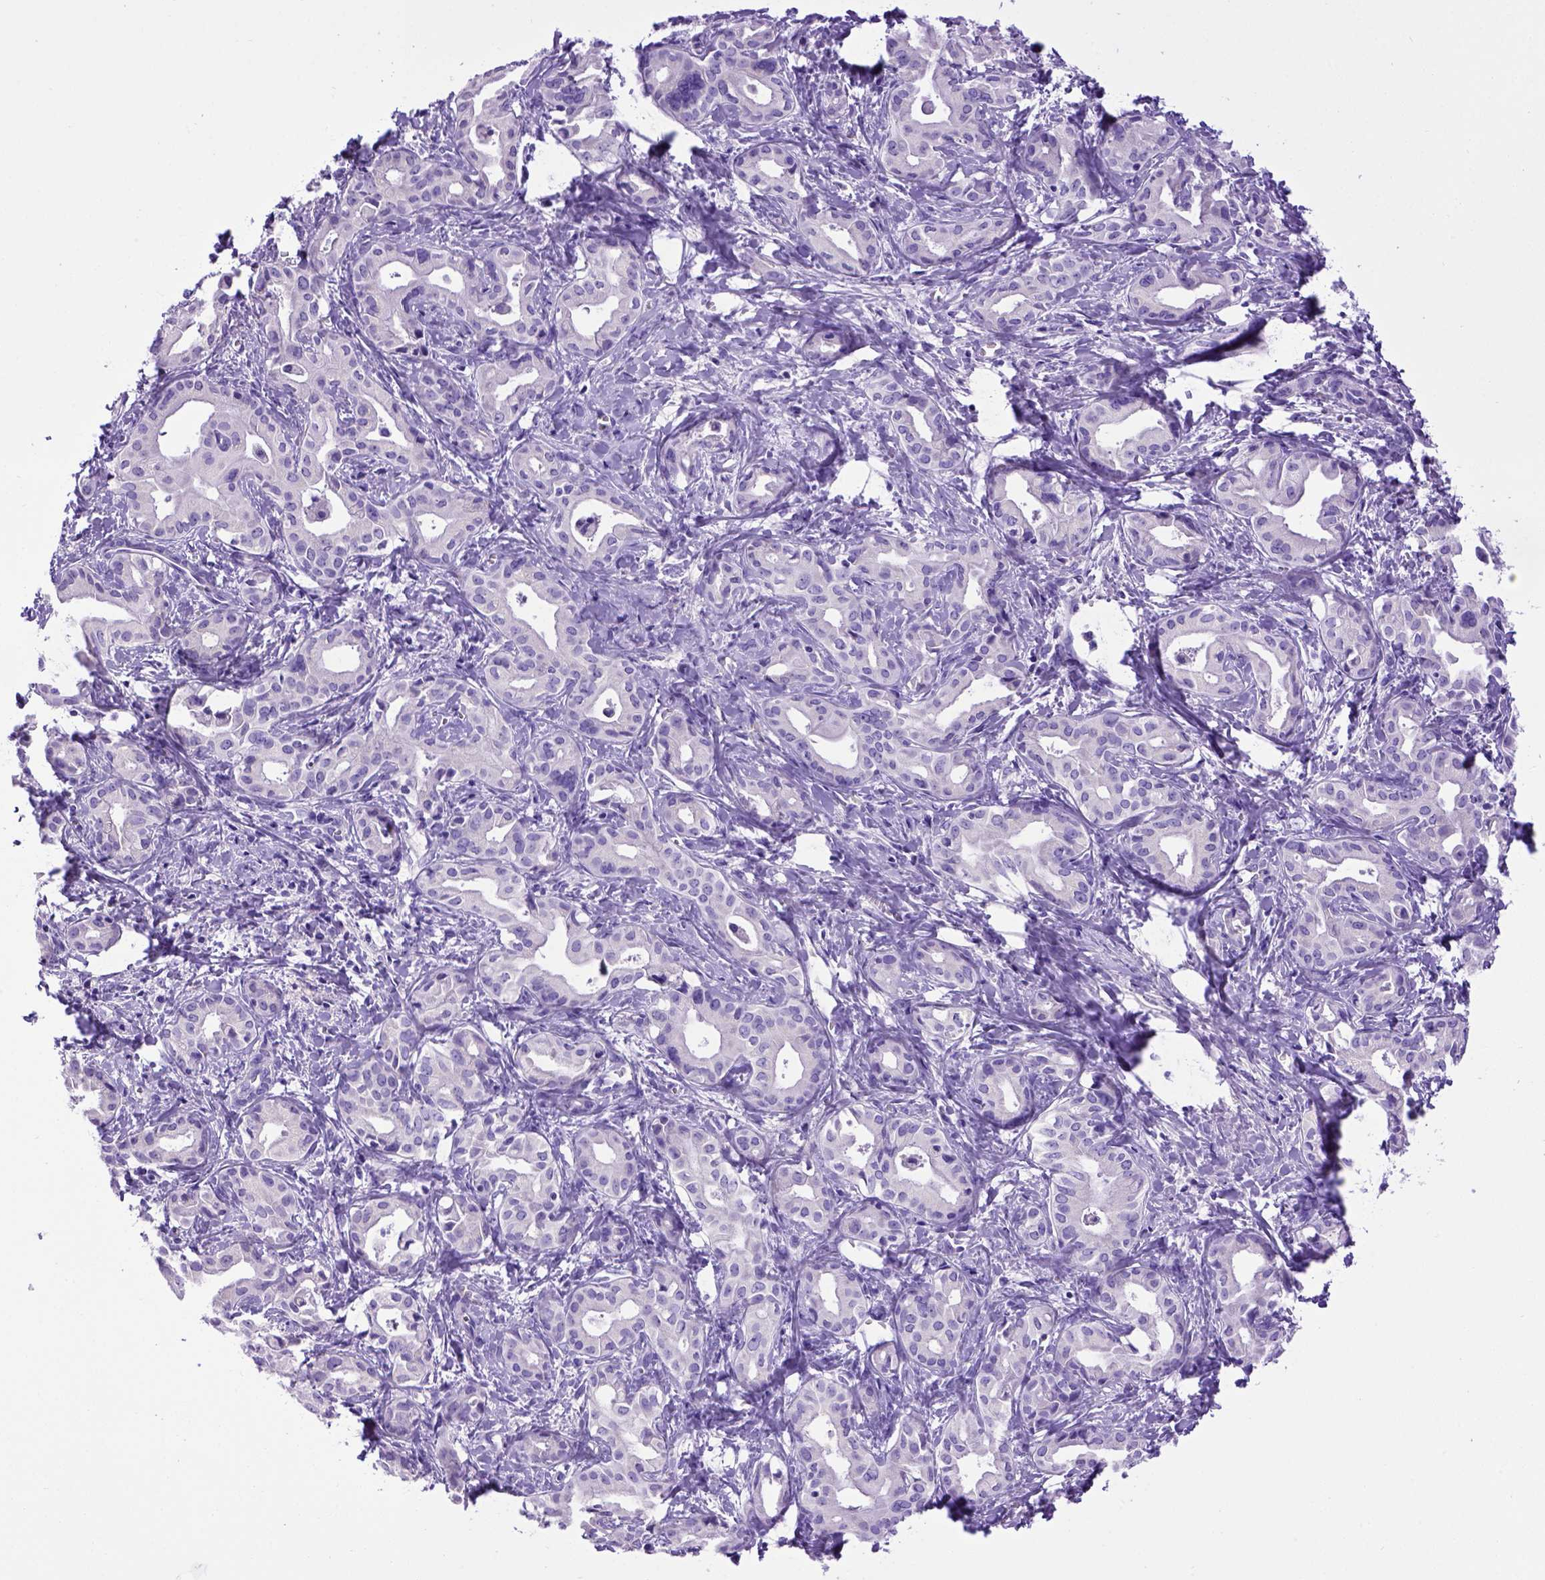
{"staining": {"intensity": "negative", "quantity": "none", "location": "none"}, "tissue": "liver cancer", "cell_type": "Tumor cells", "image_type": "cancer", "snomed": [{"axis": "morphology", "description": "Cholangiocarcinoma"}, {"axis": "topography", "description": "Liver"}], "caption": "Immunohistochemistry of liver cancer (cholangiocarcinoma) demonstrates no staining in tumor cells.", "gene": "PTGES", "patient": {"sex": "female", "age": 65}}